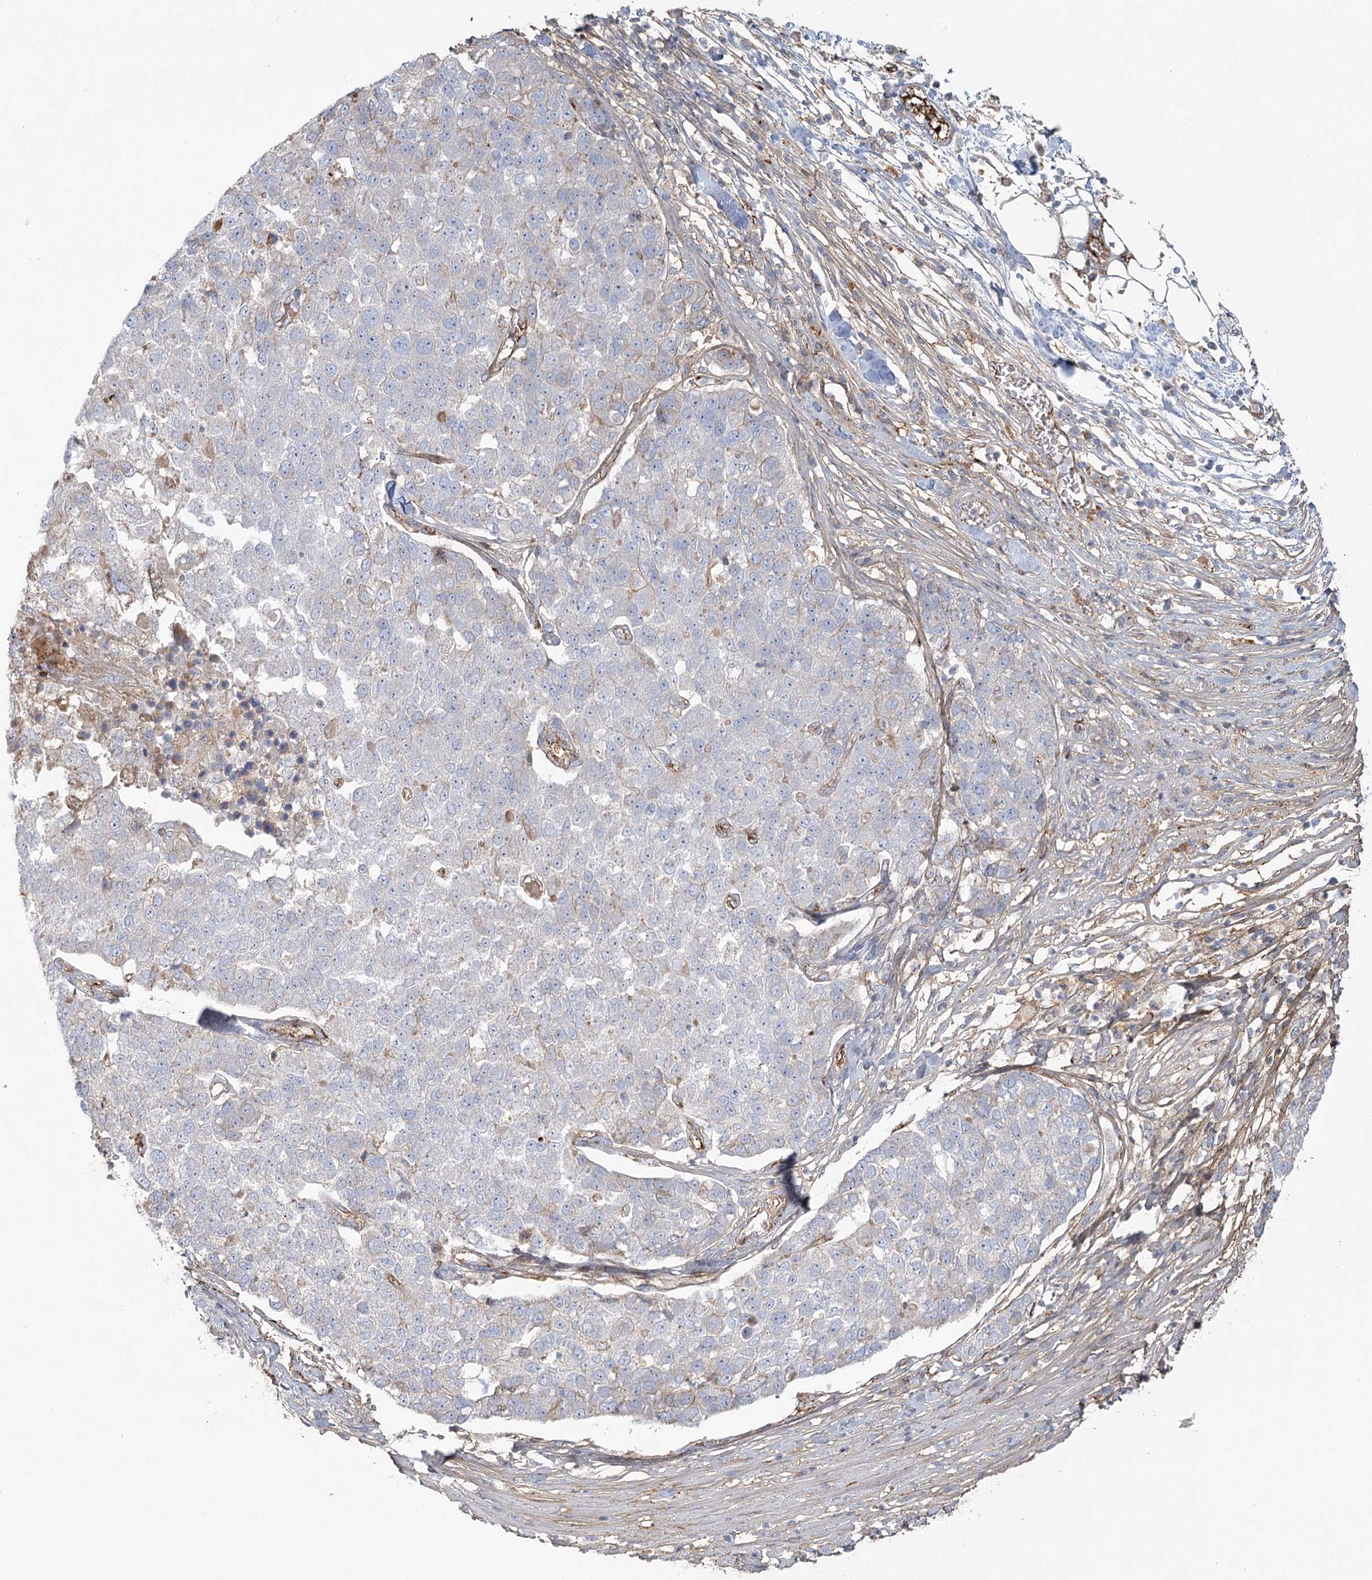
{"staining": {"intensity": "negative", "quantity": "none", "location": "none"}, "tissue": "pancreatic cancer", "cell_type": "Tumor cells", "image_type": "cancer", "snomed": [{"axis": "morphology", "description": "Adenocarcinoma, NOS"}, {"axis": "topography", "description": "Pancreas"}], "caption": "This is an immunohistochemistry histopathology image of human pancreatic cancer (adenocarcinoma). There is no positivity in tumor cells.", "gene": "KBTBD4", "patient": {"sex": "female", "age": 61}}